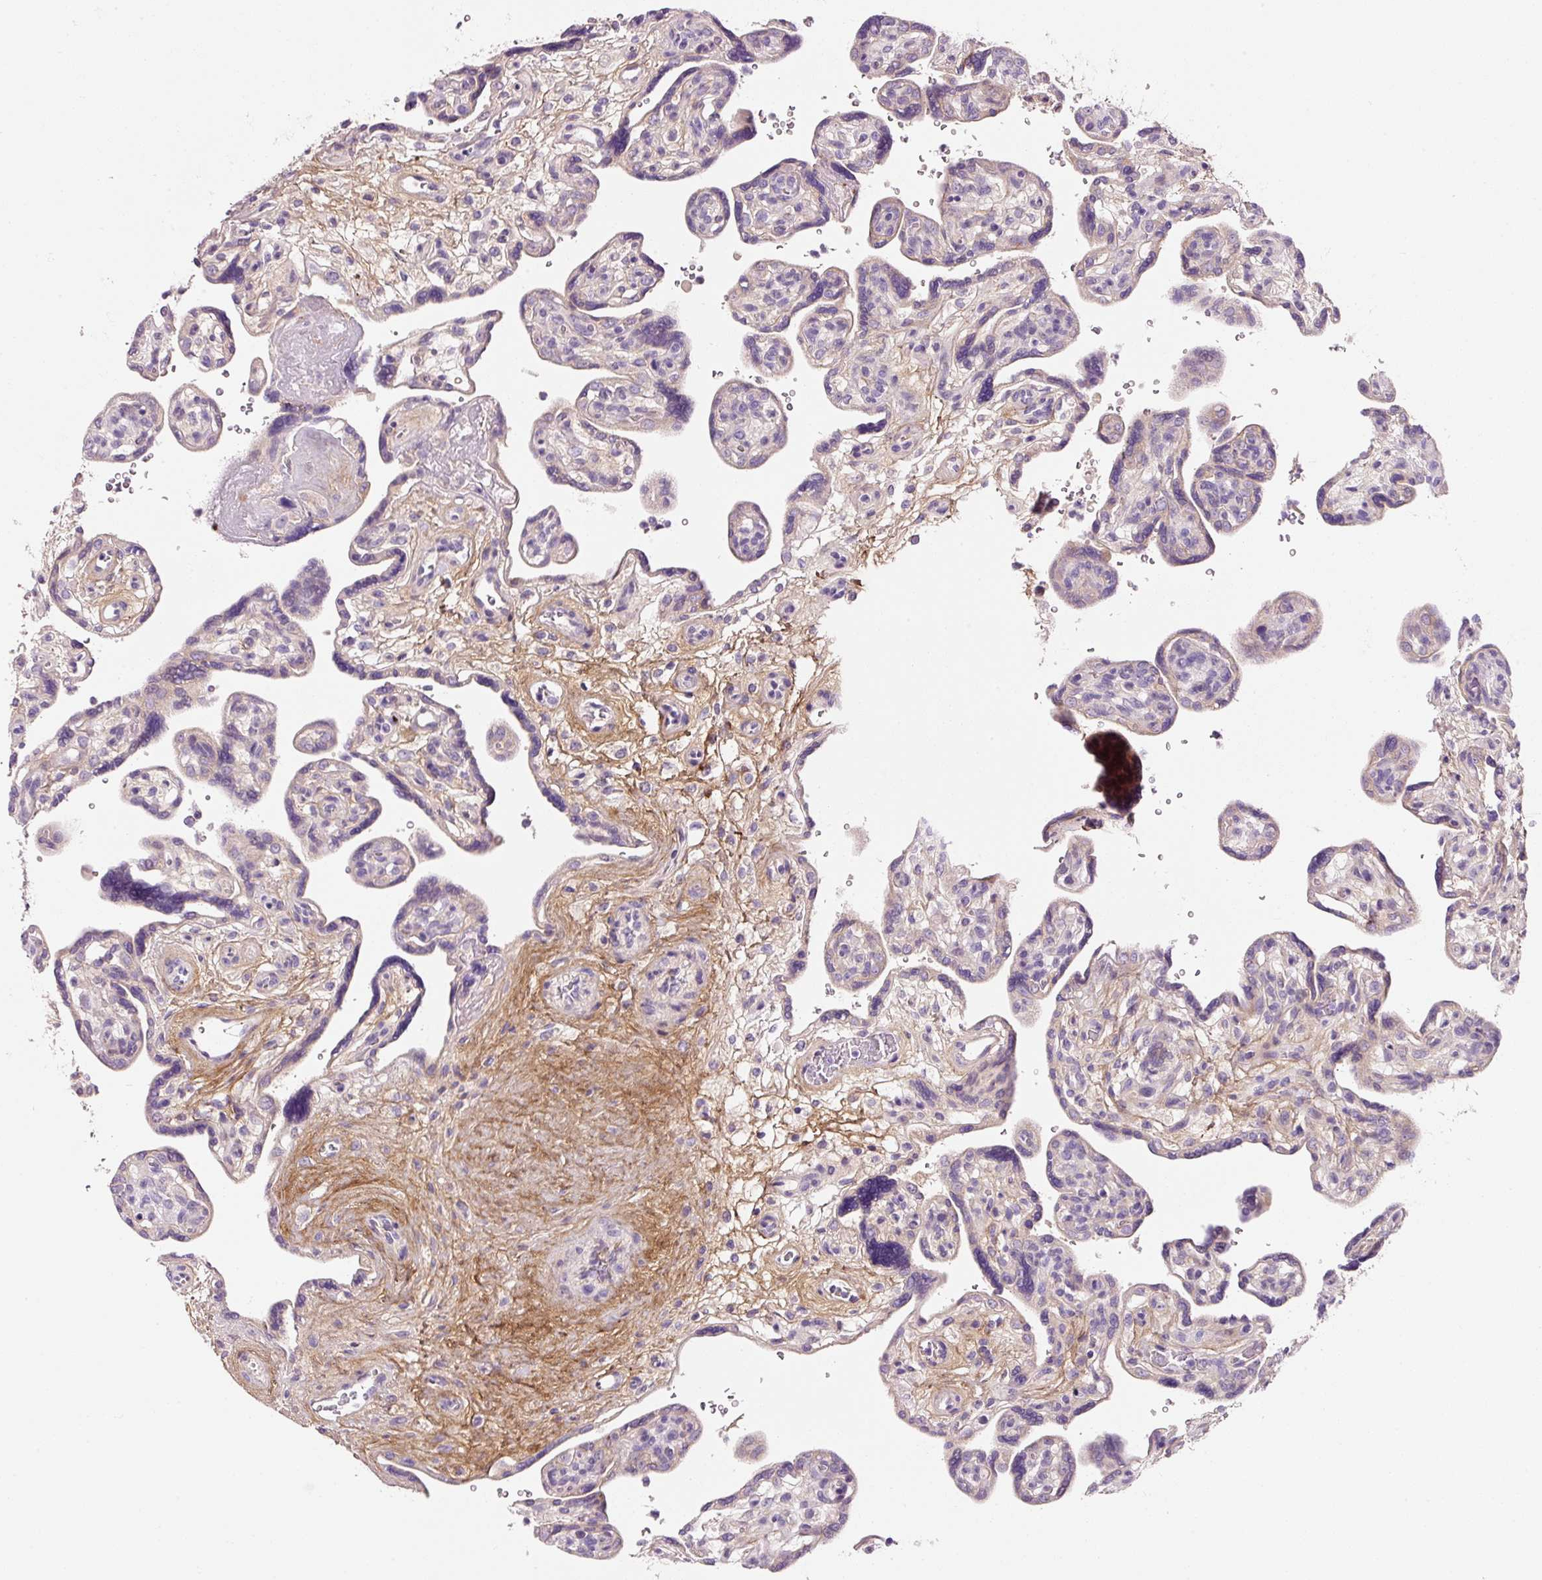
{"staining": {"intensity": "negative", "quantity": "none", "location": "none"}, "tissue": "placenta", "cell_type": "Decidual cells", "image_type": "normal", "snomed": [{"axis": "morphology", "description": "Normal tissue, NOS"}, {"axis": "topography", "description": "Placenta"}], "caption": "An image of placenta stained for a protein displays no brown staining in decidual cells. (DAB IHC visualized using brightfield microscopy, high magnification).", "gene": "SOS2", "patient": {"sex": "female", "age": 39}}